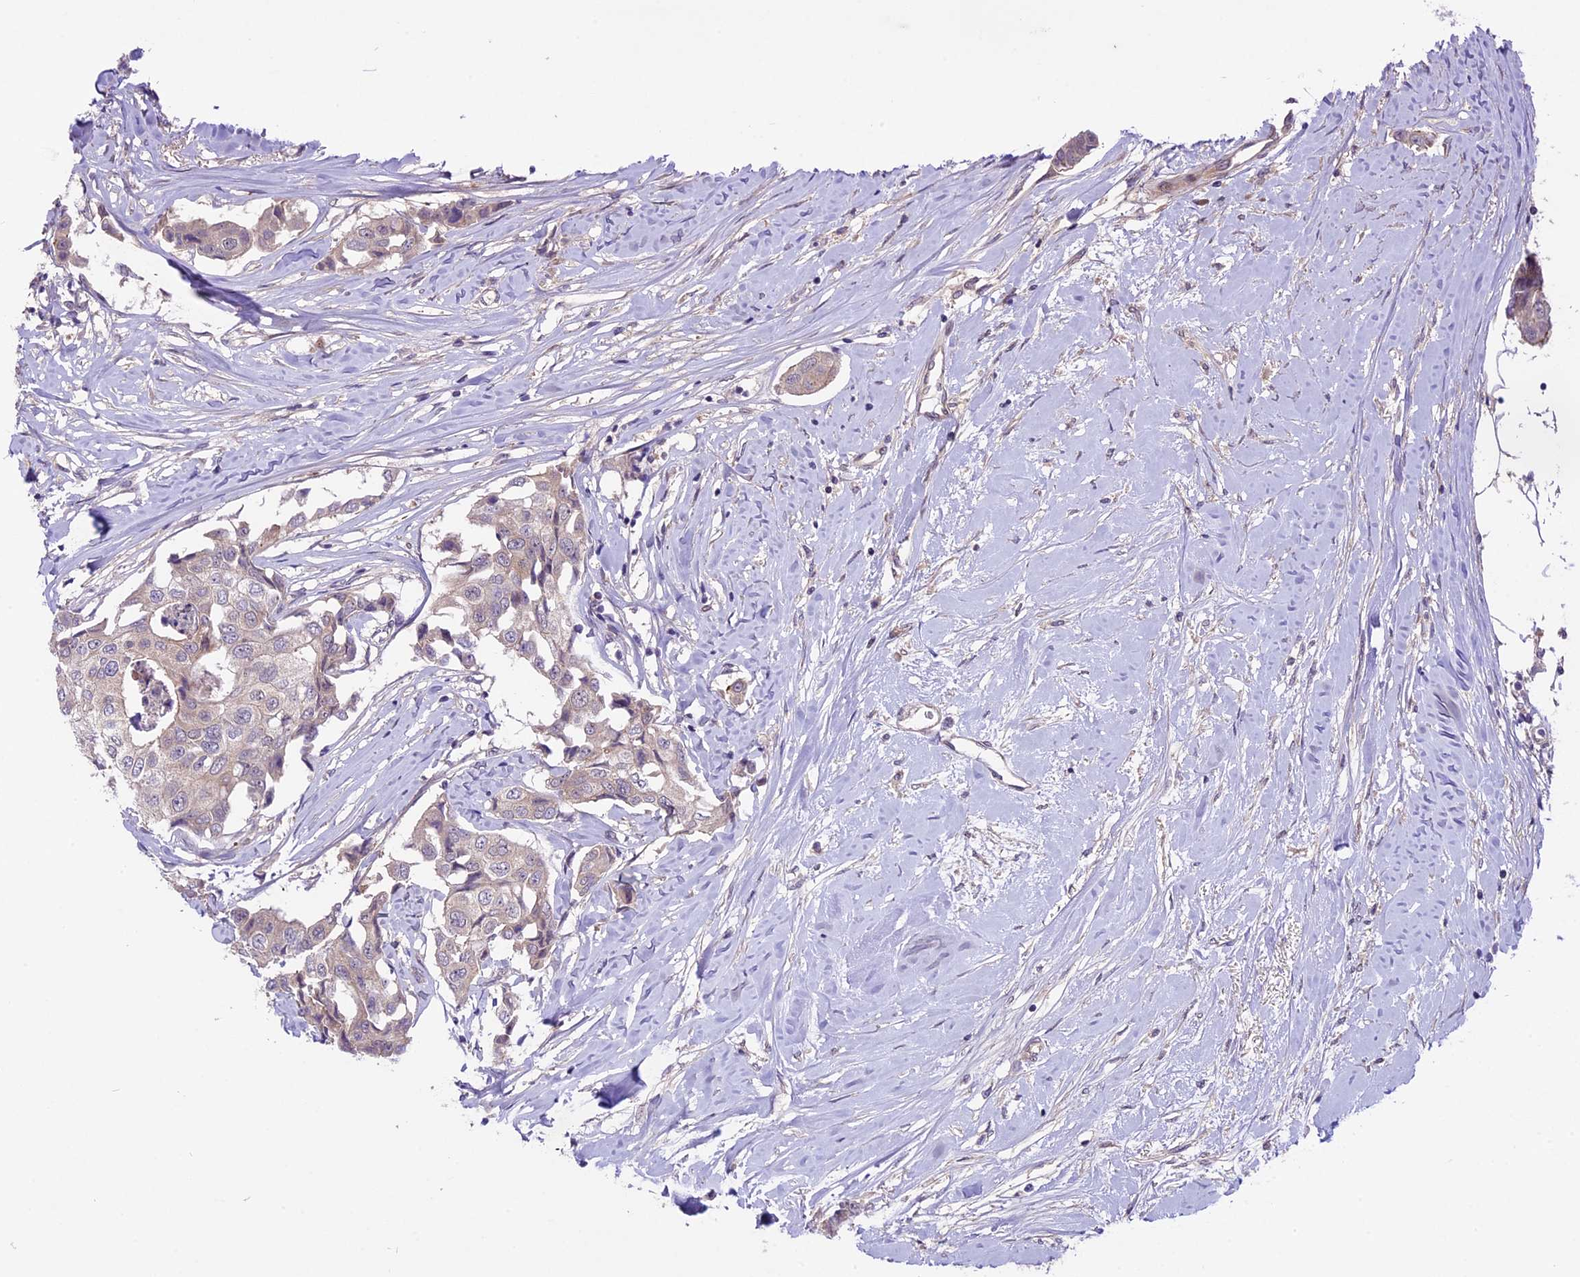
{"staining": {"intensity": "negative", "quantity": "none", "location": "none"}, "tissue": "breast cancer", "cell_type": "Tumor cells", "image_type": "cancer", "snomed": [{"axis": "morphology", "description": "Duct carcinoma"}, {"axis": "topography", "description": "Breast"}], "caption": "Micrograph shows no significant protein positivity in tumor cells of breast cancer (infiltrating ductal carcinoma). (DAB (3,3'-diaminobenzidine) immunohistochemistry with hematoxylin counter stain).", "gene": "SPRED1", "patient": {"sex": "female", "age": 80}}